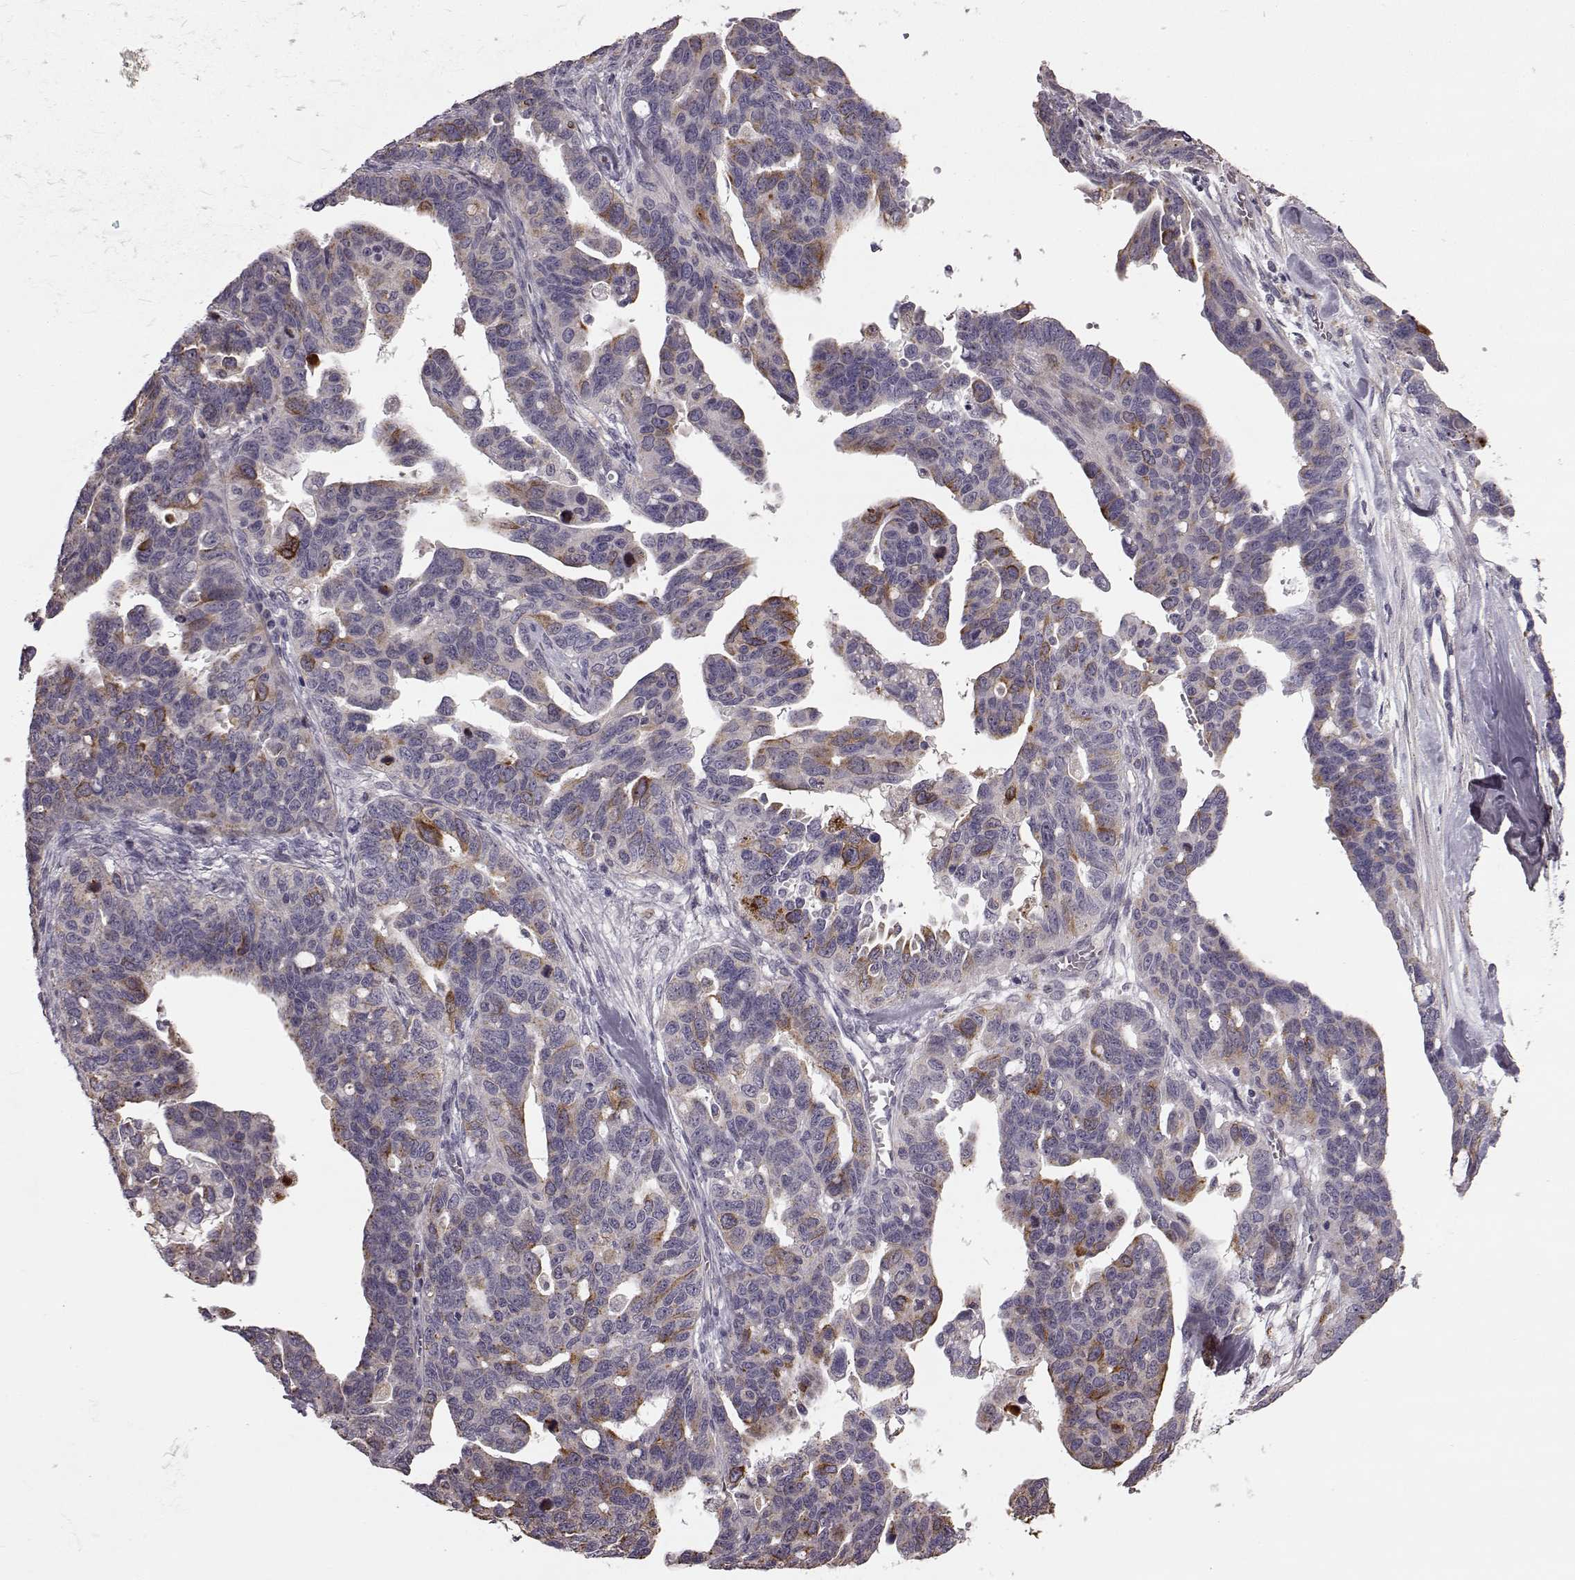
{"staining": {"intensity": "strong", "quantity": "<25%", "location": "cytoplasmic/membranous"}, "tissue": "ovarian cancer", "cell_type": "Tumor cells", "image_type": "cancer", "snomed": [{"axis": "morphology", "description": "Cystadenocarcinoma, serous, NOS"}, {"axis": "topography", "description": "Ovary"}], "caption": "Brown immunohistochemical staining in human ovarian cancer (serous cystadenocarcinoma) shows strong cytoplasmic/membranous expression in about <25% of tumor cells. (Brightfield microscopy of DAB IHC at high magnification).", "gene": "HMMR", "patient": {"sex": "female", "age": 69}}